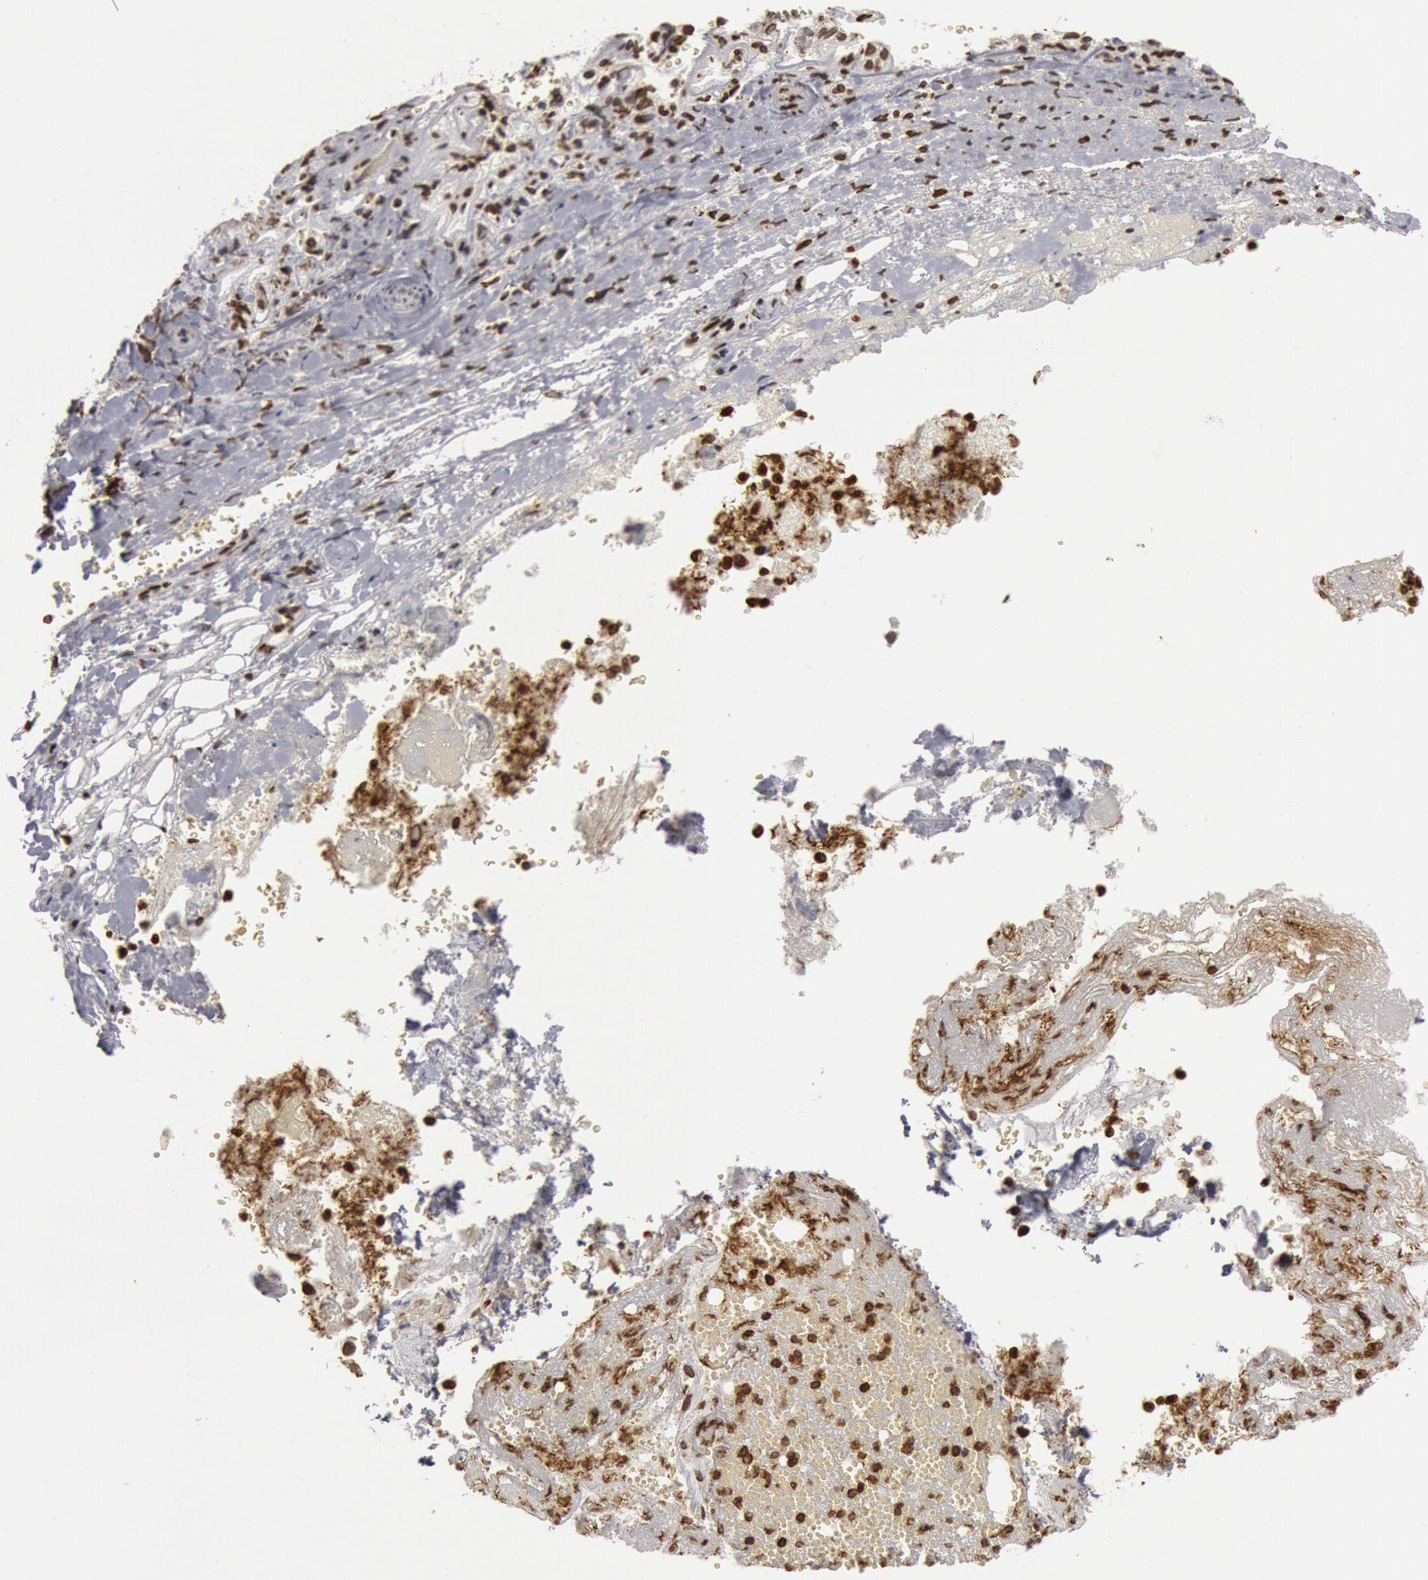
{"staining": {"intensity": "moderate", "quantity": "25%-75%", "location": "nuclear"}, "tissue": "adrenal gland", "cell_type": "Glandular cells", "image_type": "normal", "snomed": [{"axis": "morphology", "description": "Normal tissue, NOS"}, {"axis": "topography", "description": "Adrenal gland"}], "caption": "Benign adrenal gland displays moderate nuclear staining in about 25%-75% of glandular cells, visualized by immunohistochemistry. Nuclei are stained in blue.", "gene": "SUN2", "patient": {"sex": "female", "age": 71}}